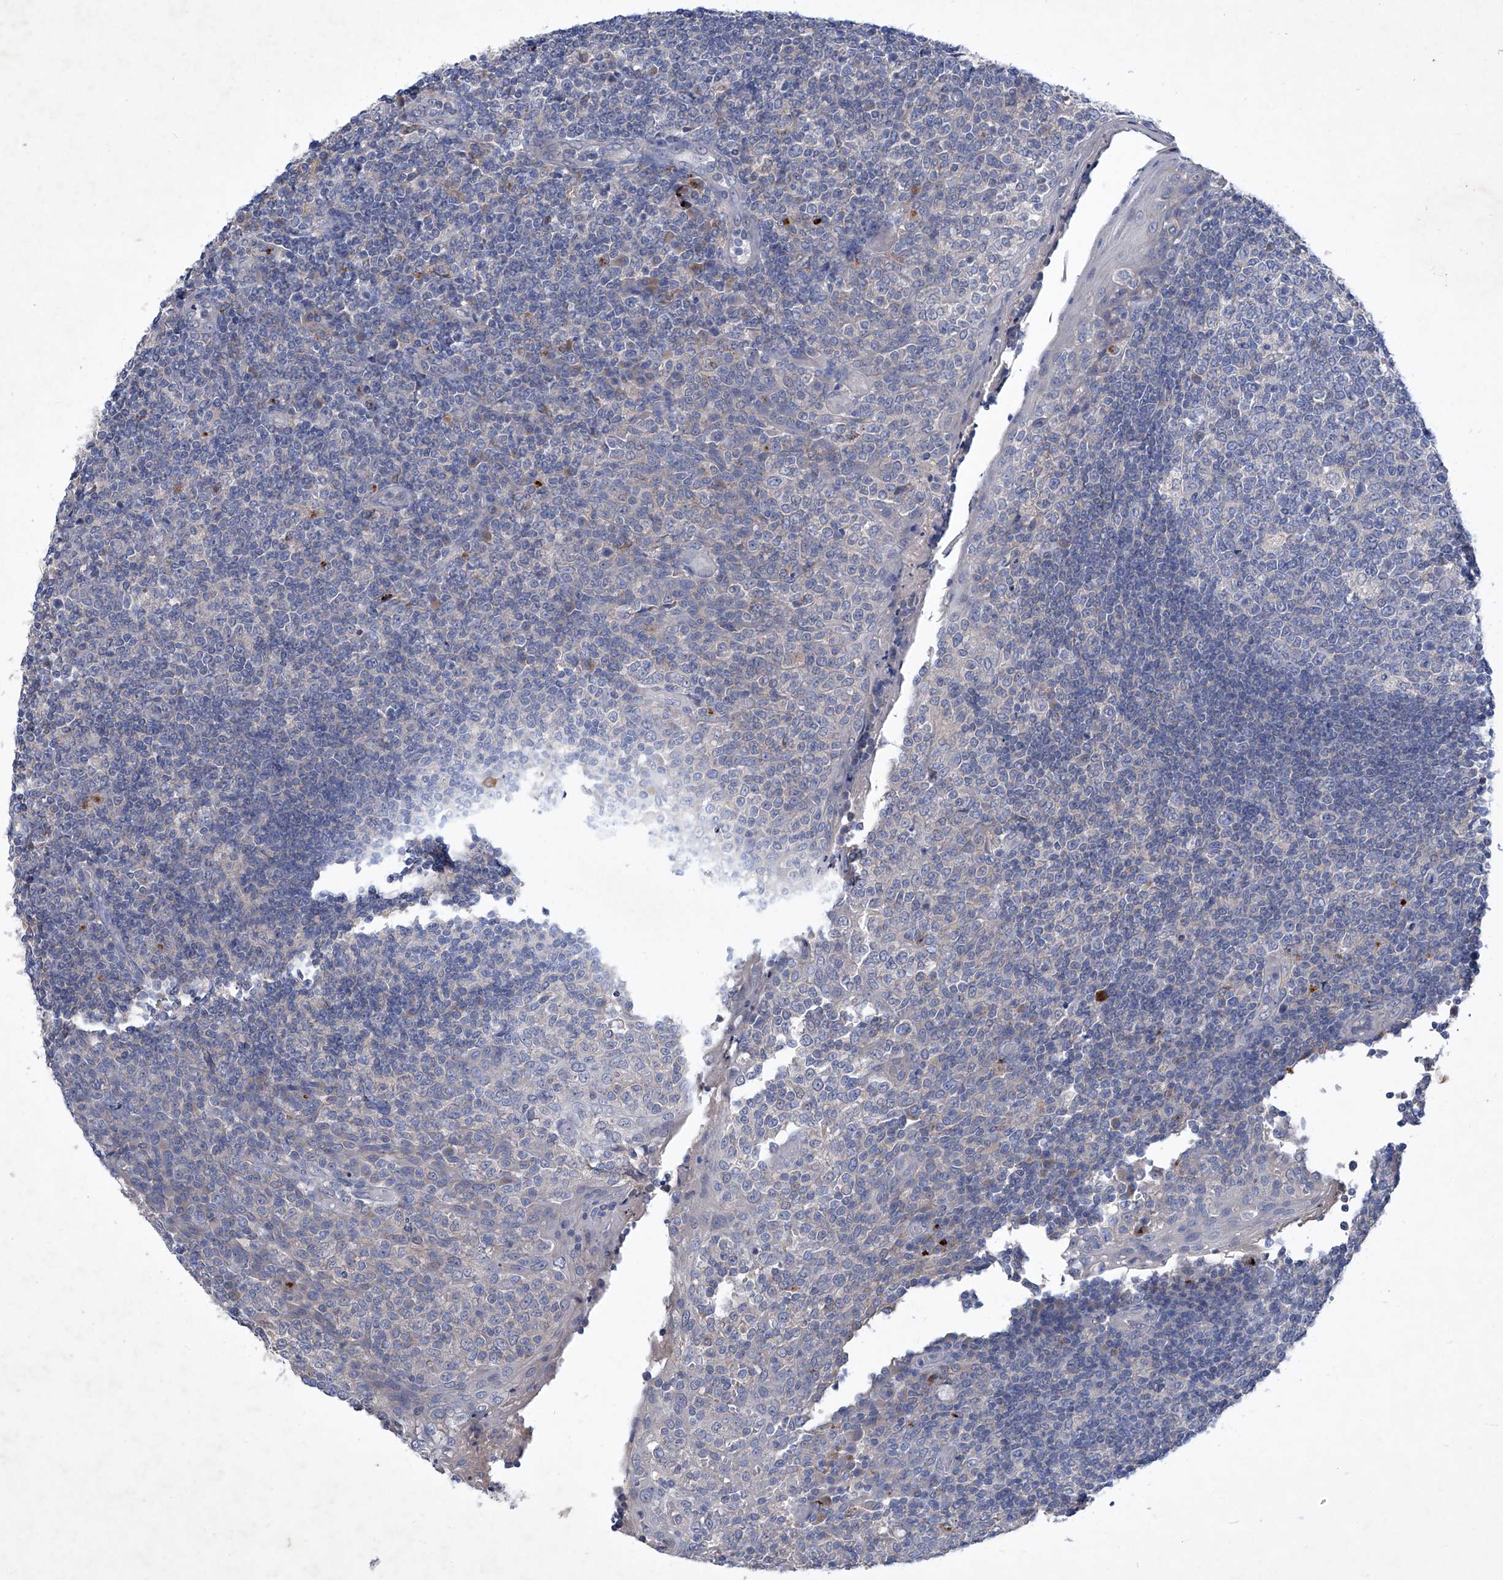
{"staining": {"intensity": "negative", "quantity": "none", "location": "none"}, "tissue": "tonsil", "cell_type": "Germinal center cells", "image_type": "normal", "snomed": [{"axis": "morphology", "description": "Normal tissue, NOS"}, {"axis": "topography", "description": "Tonsil"}], "caption": "An immunohistochemistry (IHC) photomicrograph of normal tonsil is shown. There is no staining in germinal center cells of tonsil.", "gene": "SBK2", "patient": {"sex": "female", "age": 19}}